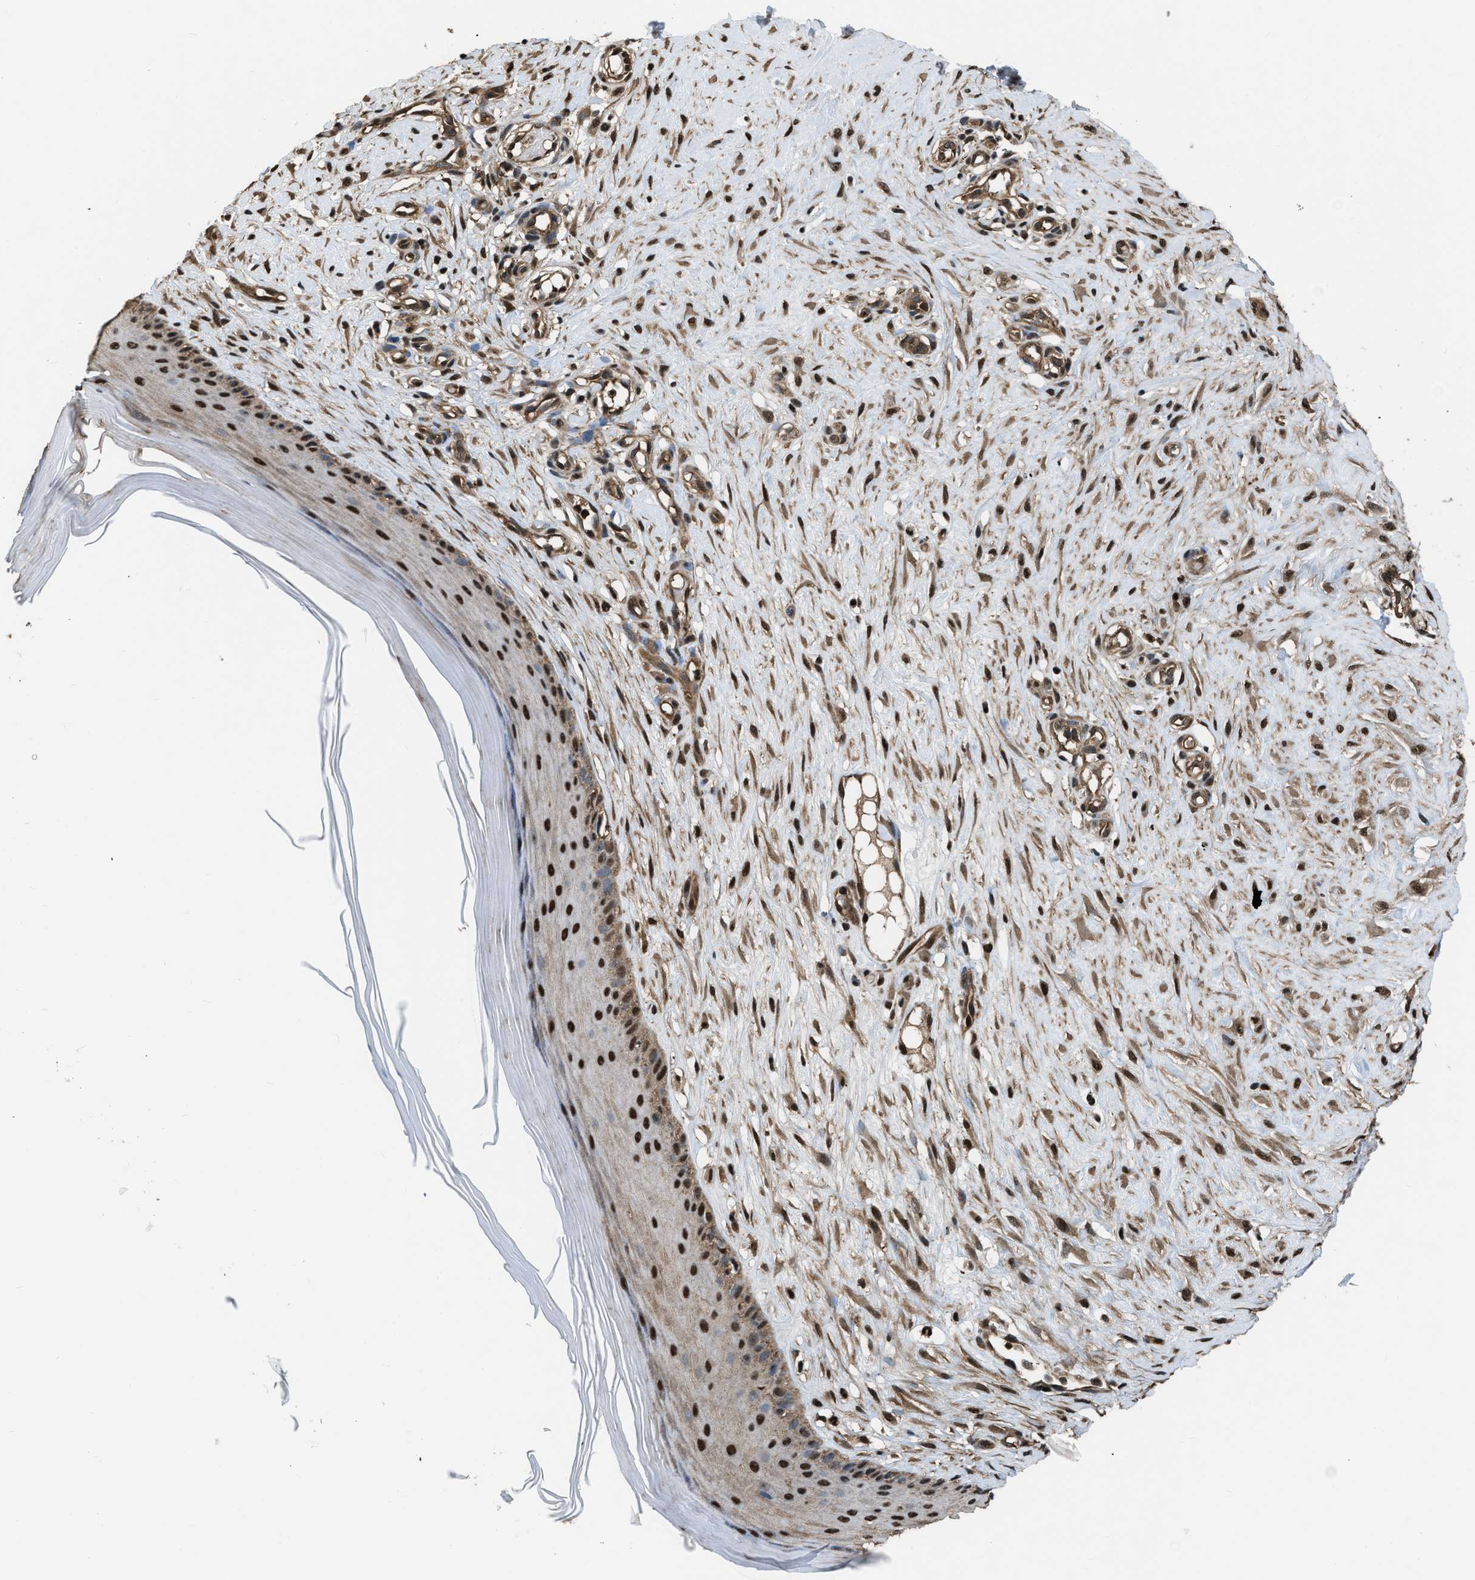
{"staining": {"intensity": "moderate", "quantity": ">75%", "location": "cytoplasmic/membranous,nuclear"}, "tissue": "skin", "cell_type": "Fibroblasts", "image_type": "normal", "snomed": [{"axis": "morphology", "description": "Normal tissue, NOS"}, {"axis": "topography", "description": "Skin"}], "caption": "High-magnification brightfield microscopy of normal skin stained with DAB (3,3'-diaminobenzidine) (brown) and counterstained with hematoxylin (blue). fibroblasts exhibit moderate cytoplasmic/membranous,nuclear positivity is seen in about>75% of cells. (brown staining indicates protein expression, while blue staining denotes nuclei).", "gene": "FNTA", "patient": {"sex": "male", "age": 41}}